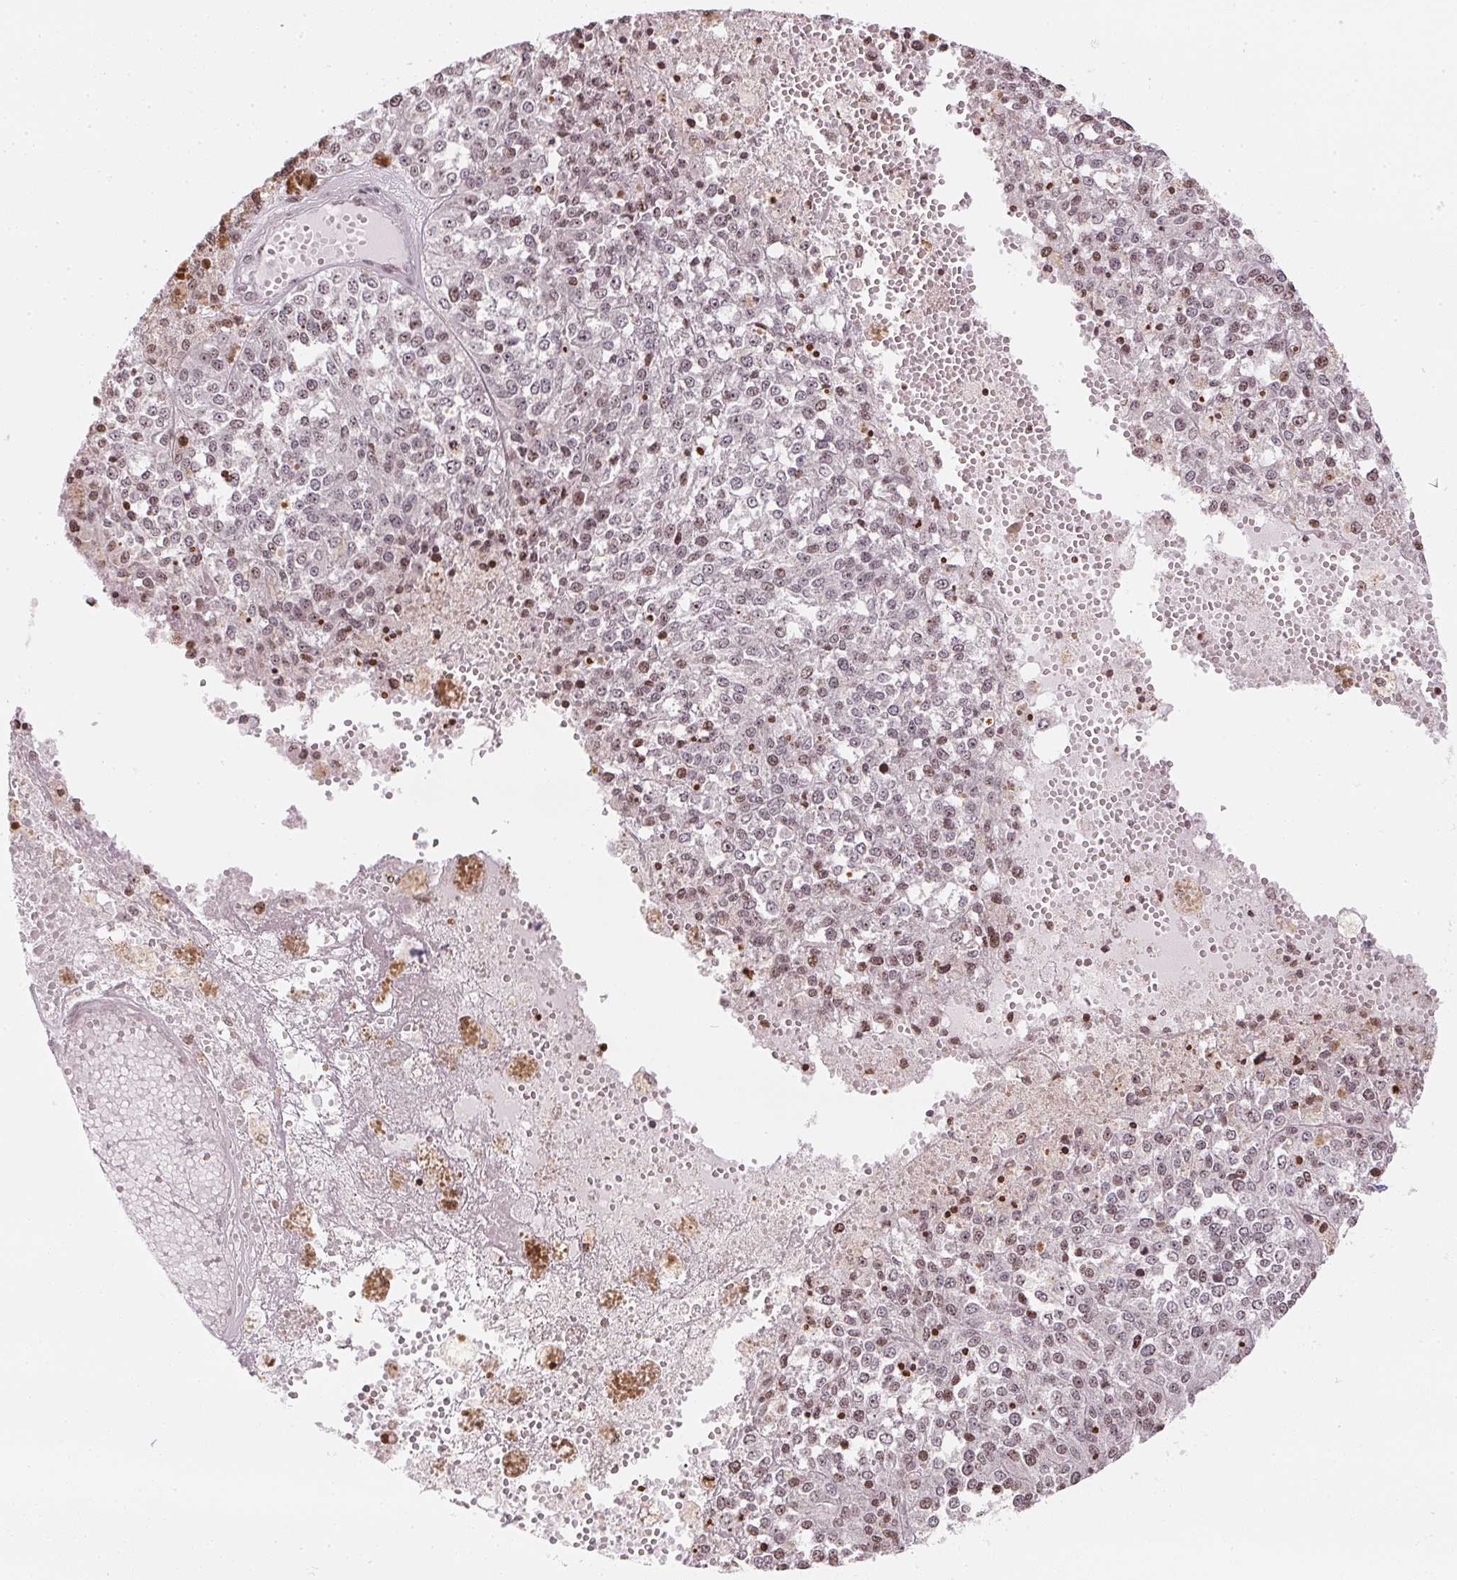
{"staining": {"intensity": "weak", "quantity": "<25%", "location": "nuclear"}, "tissue": "melanoma", "cell_type": "Tumor cells", "image_type": "cancer", "snomed": [{"axis": "morphology", "description": "Malignant melanoma, Metastatic site"}, {"axis": "topography", "description": "Lymph node"}], "caption": "Immunohistochemical staining of melanoma exhibits no significant positivity in tumor cells.", "gene": "RNF181", "patient": {"sex": "female", "age": 64}}